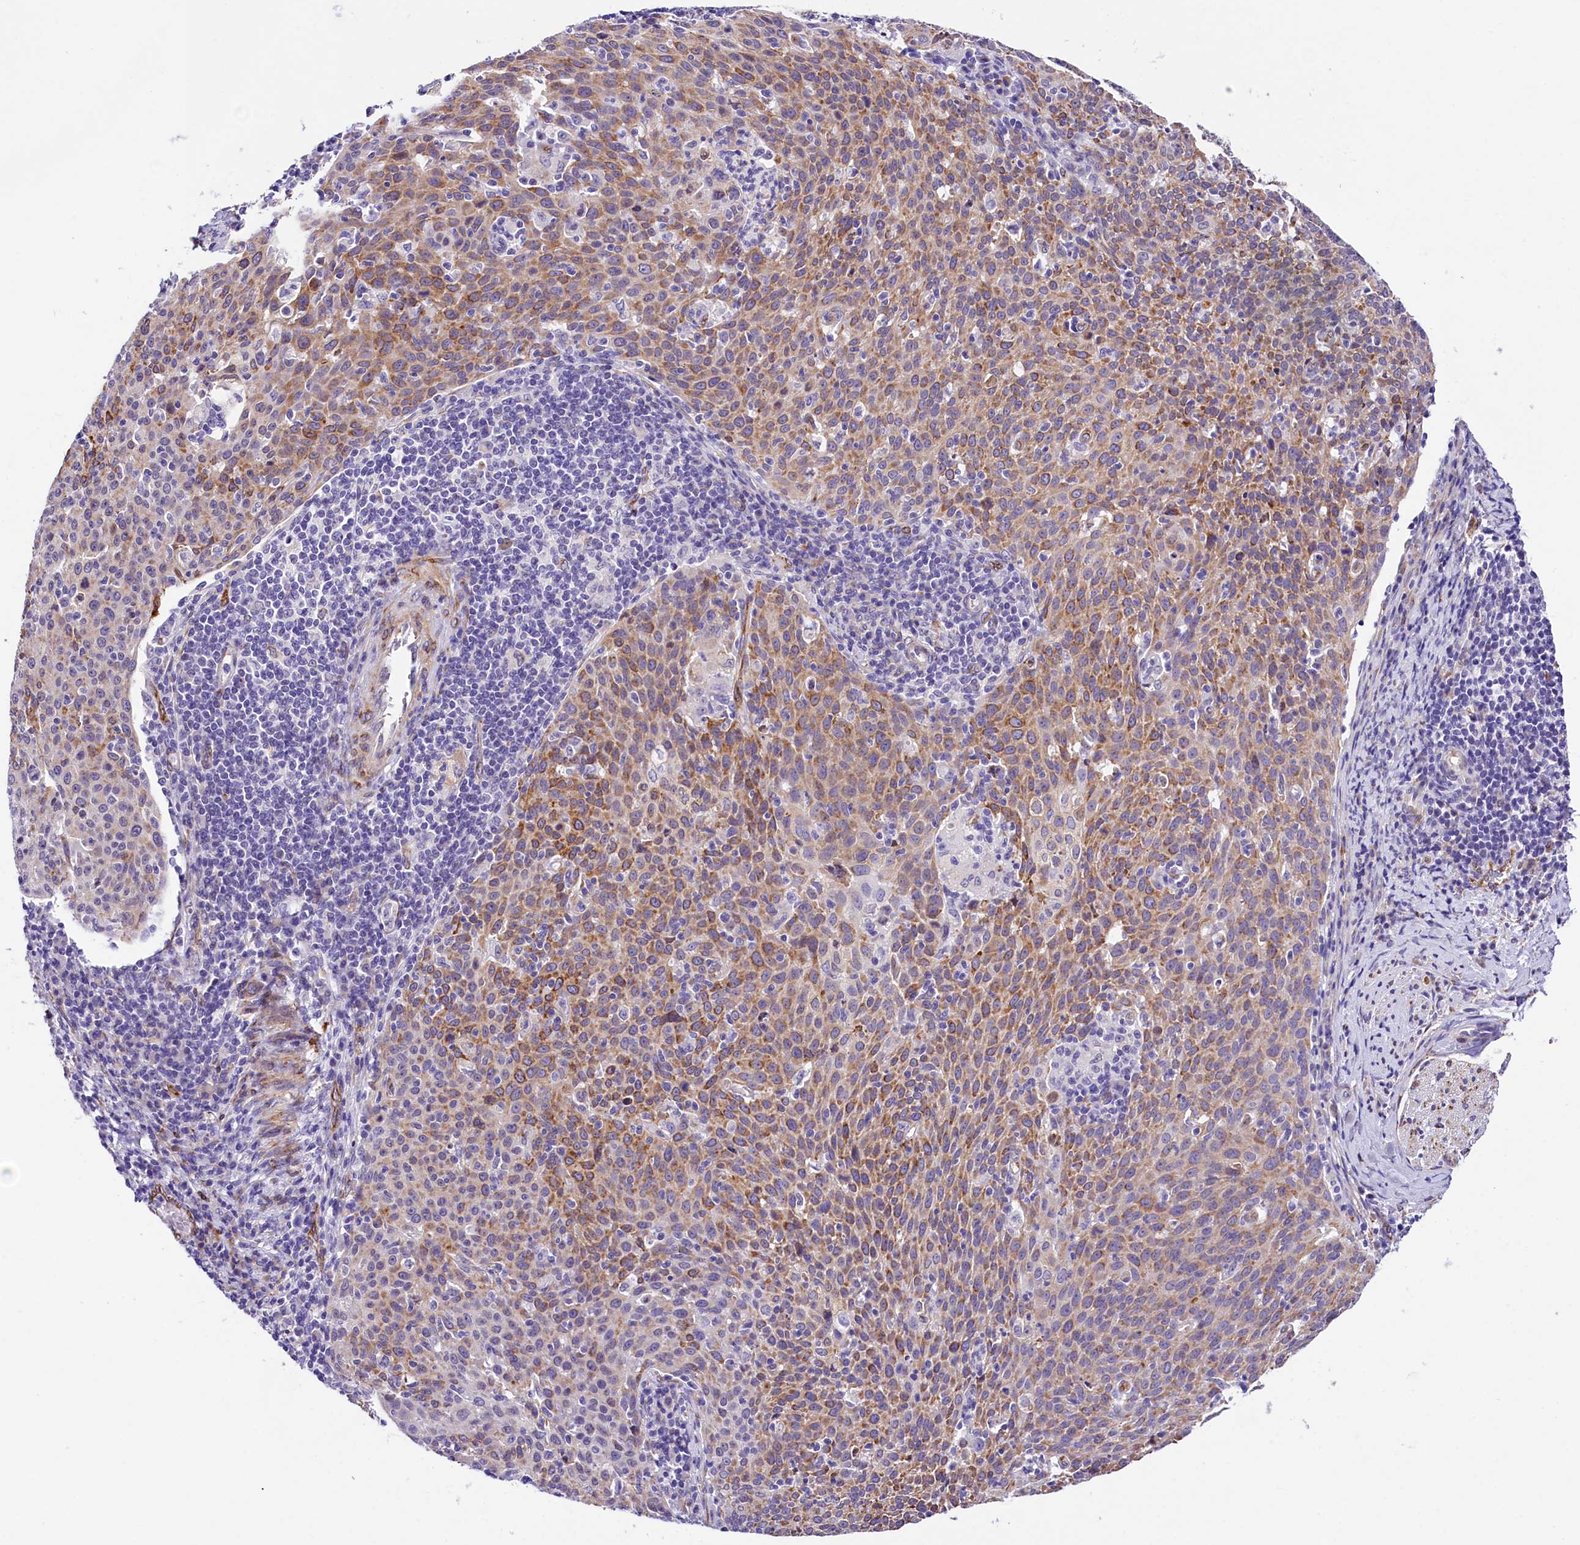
{"staining": {"intensity": "moderate", "quantity": "25%-75%", "location": "cytoplasmic/membranous"}, "tissue": "cervical cancer", "cell_type": "Tumor cells", "image_type": "cancer", "snomed": [{"axis": "morphology", "description": "Squamous cell carcinoma, NOS"}, {"axis": "topography", "description": "Cervix"}], "caption": "Cervical cancer stained for a protein (brown) exhibits moderate cytoplasmic/membranous positive staining in approximately 25%-75% of tumor cells.", "gene": "ITGA1", "patient": {"sex": "female", "age": 38}}